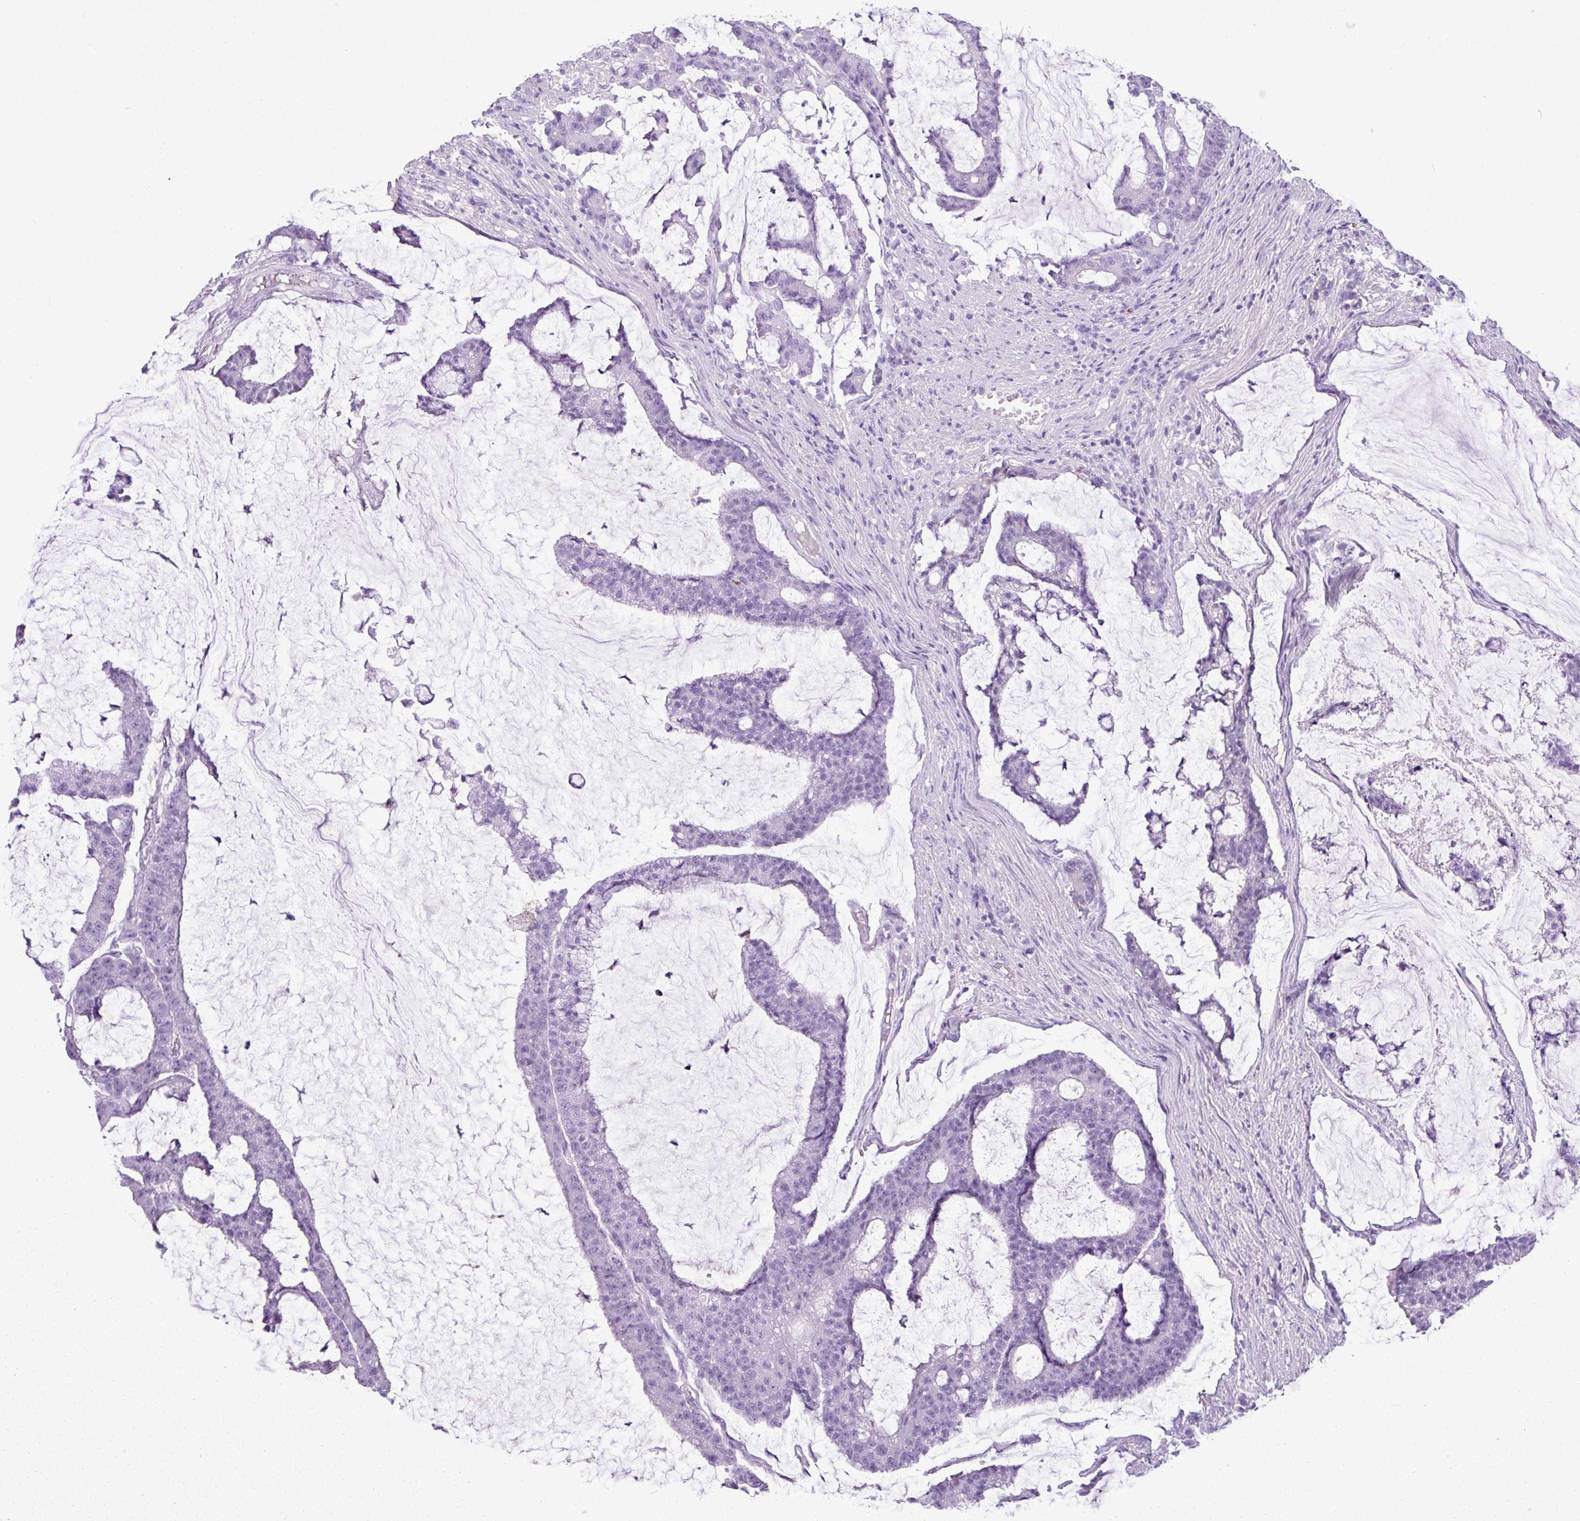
{"staining": {"intensity": "negative", "quantity": "none", "location": "none"}, "tissue": "colorectal cancer", "cell_type": "Tumor cells", "image_type": "cancer", "snomed": [{"axis": "morphology", "description": "Adenocarcinoma, NOS"}, {"axis": "topography", "description": "Colon"}], "caption": "Colorectal adenocarcinoma was stained to show a protein in brown. There is no significant expression in tumor cells.", "gene": "RBMXL2", "patient": {"sex": "female", "age": 84}}